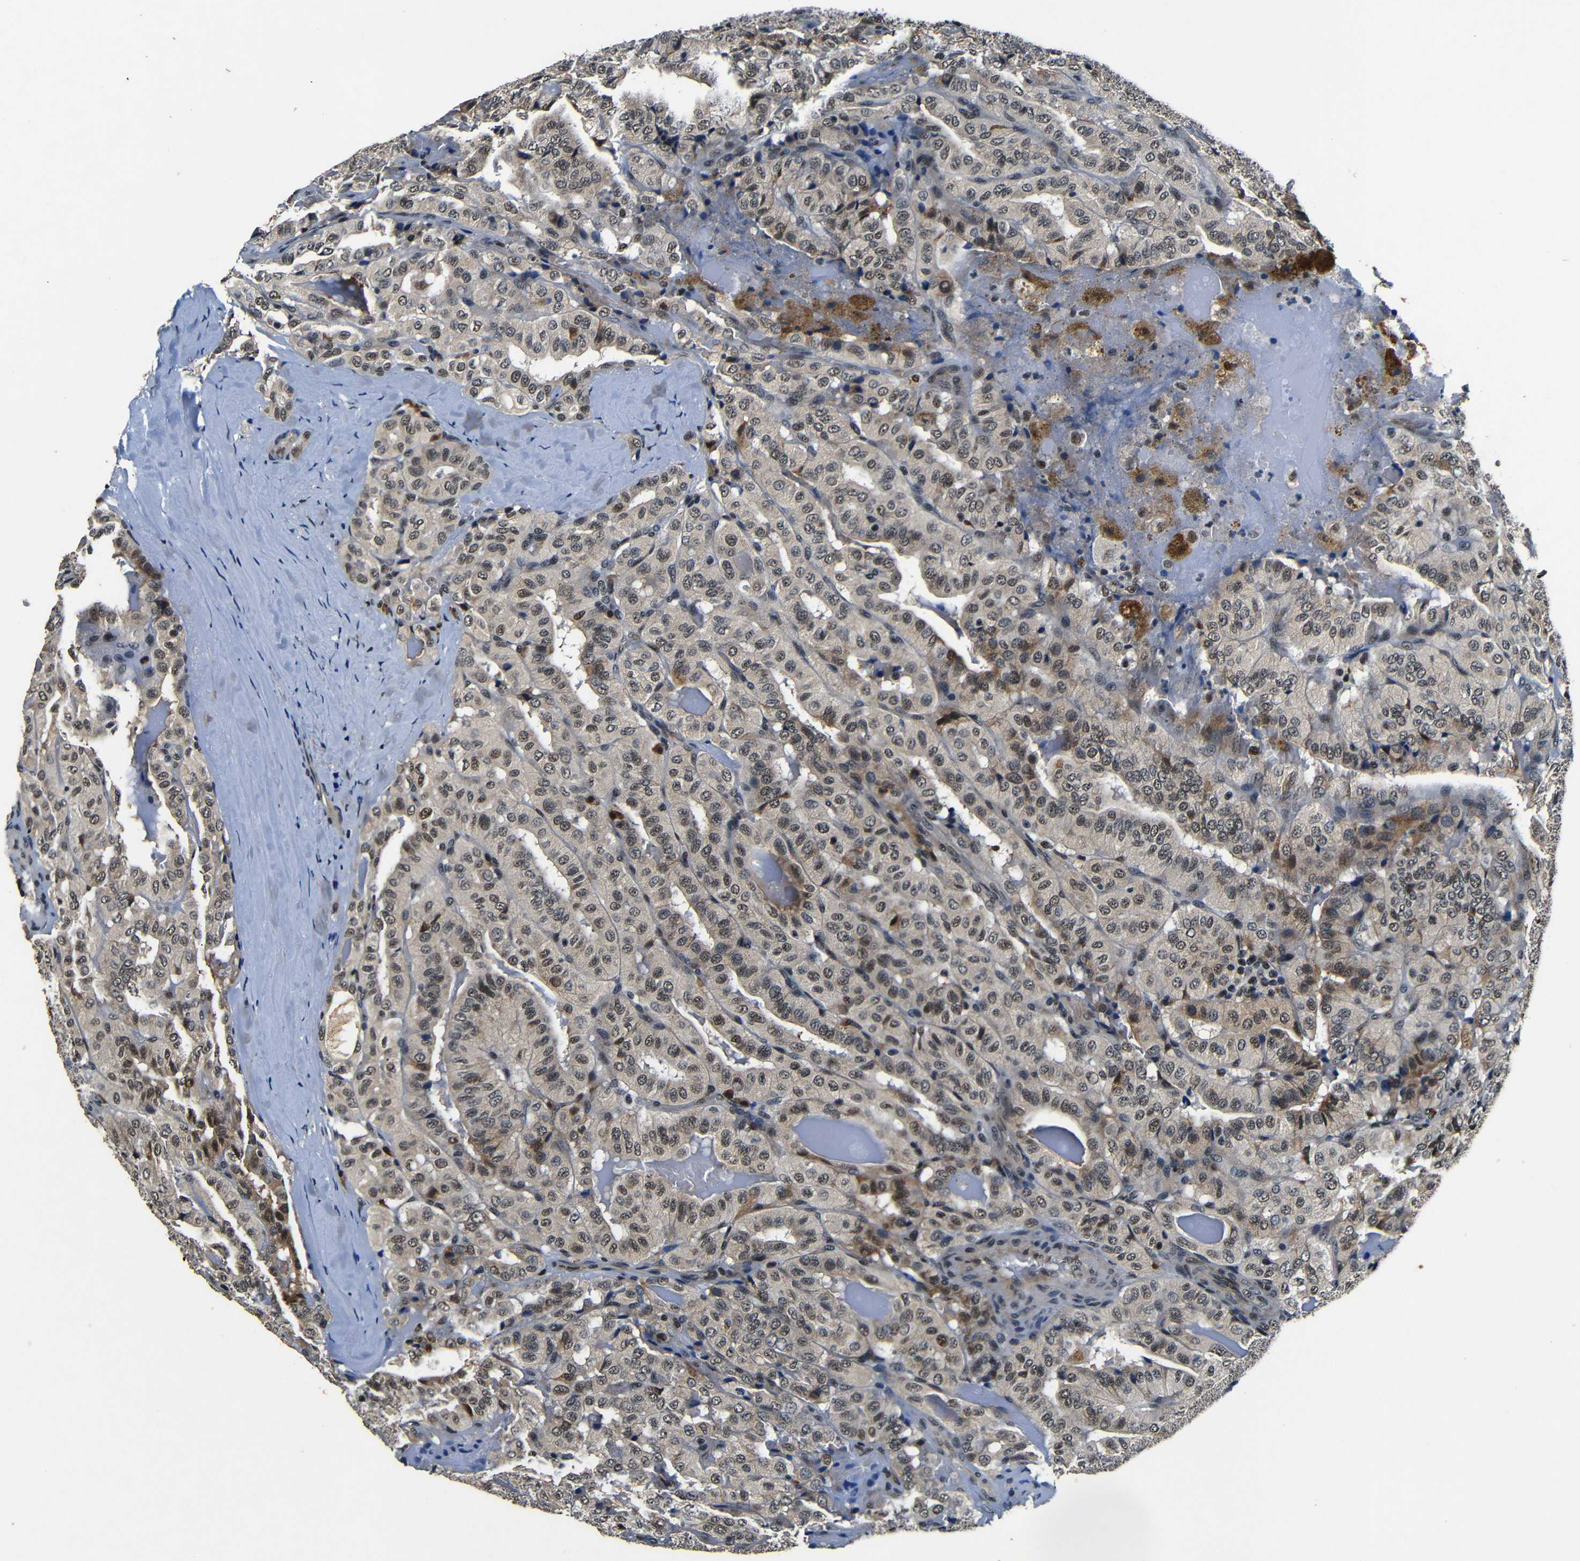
{"staining": {"intensity": "moderate", "quantity": ">75%", "location": "cytoplasmic/membranous,nuclear"}, "tissue": "thyroid cancer", "cell_type": "Tumor cells", "image_type": "cancer", "snomed": [{"axis": "morphology", "description": "Papillary adenocarcinoma, NOS"}, {"axis": "topography", "description": "Thyroid gland"}], "caption": "Protein expression analysis of thyroid papillary adenocarcinoma exhibits moderate cytoplasmic/membranous and nuclear positivity in about >75% of tumor cells.", "gene": "FOXD4", "patient": {"sex": "male", "age": 77}}